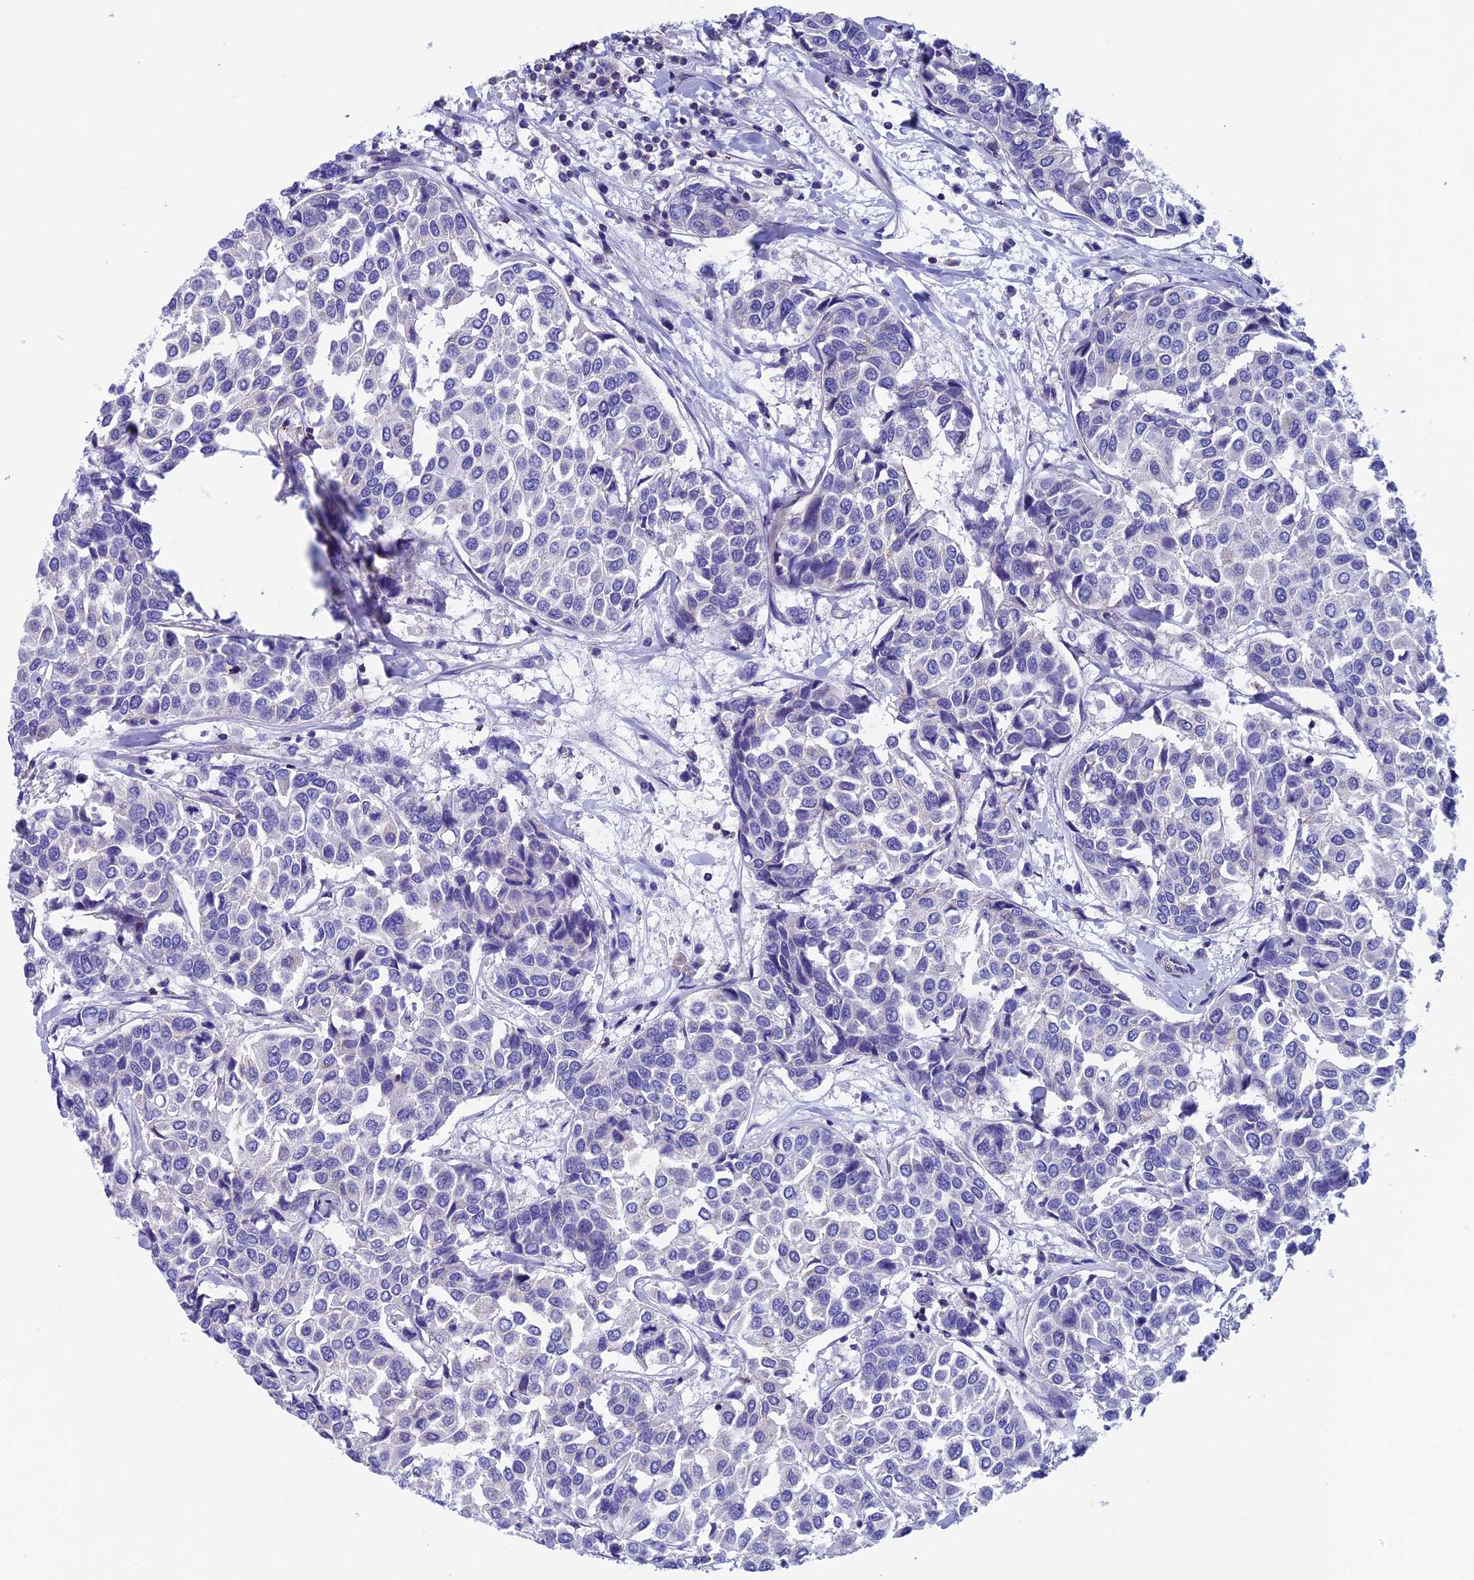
{"staining": {"intensity": "negative", "quantity": "none", "location": "none"}, "tissue": "breast cancer", "cell_type": "Tumor cells", "image_type": "cancer", "snomed": [{"axis": "morphology", "description": "Duct carcinoma"}, {"axis": "topography", "description": "Breast"}], "caption": "Immunohistochemistry of human breast cancer shows no staining in tumor cells.", "gene": "SEPTIN1", "patient": {"sex": "female", "age": 55}}